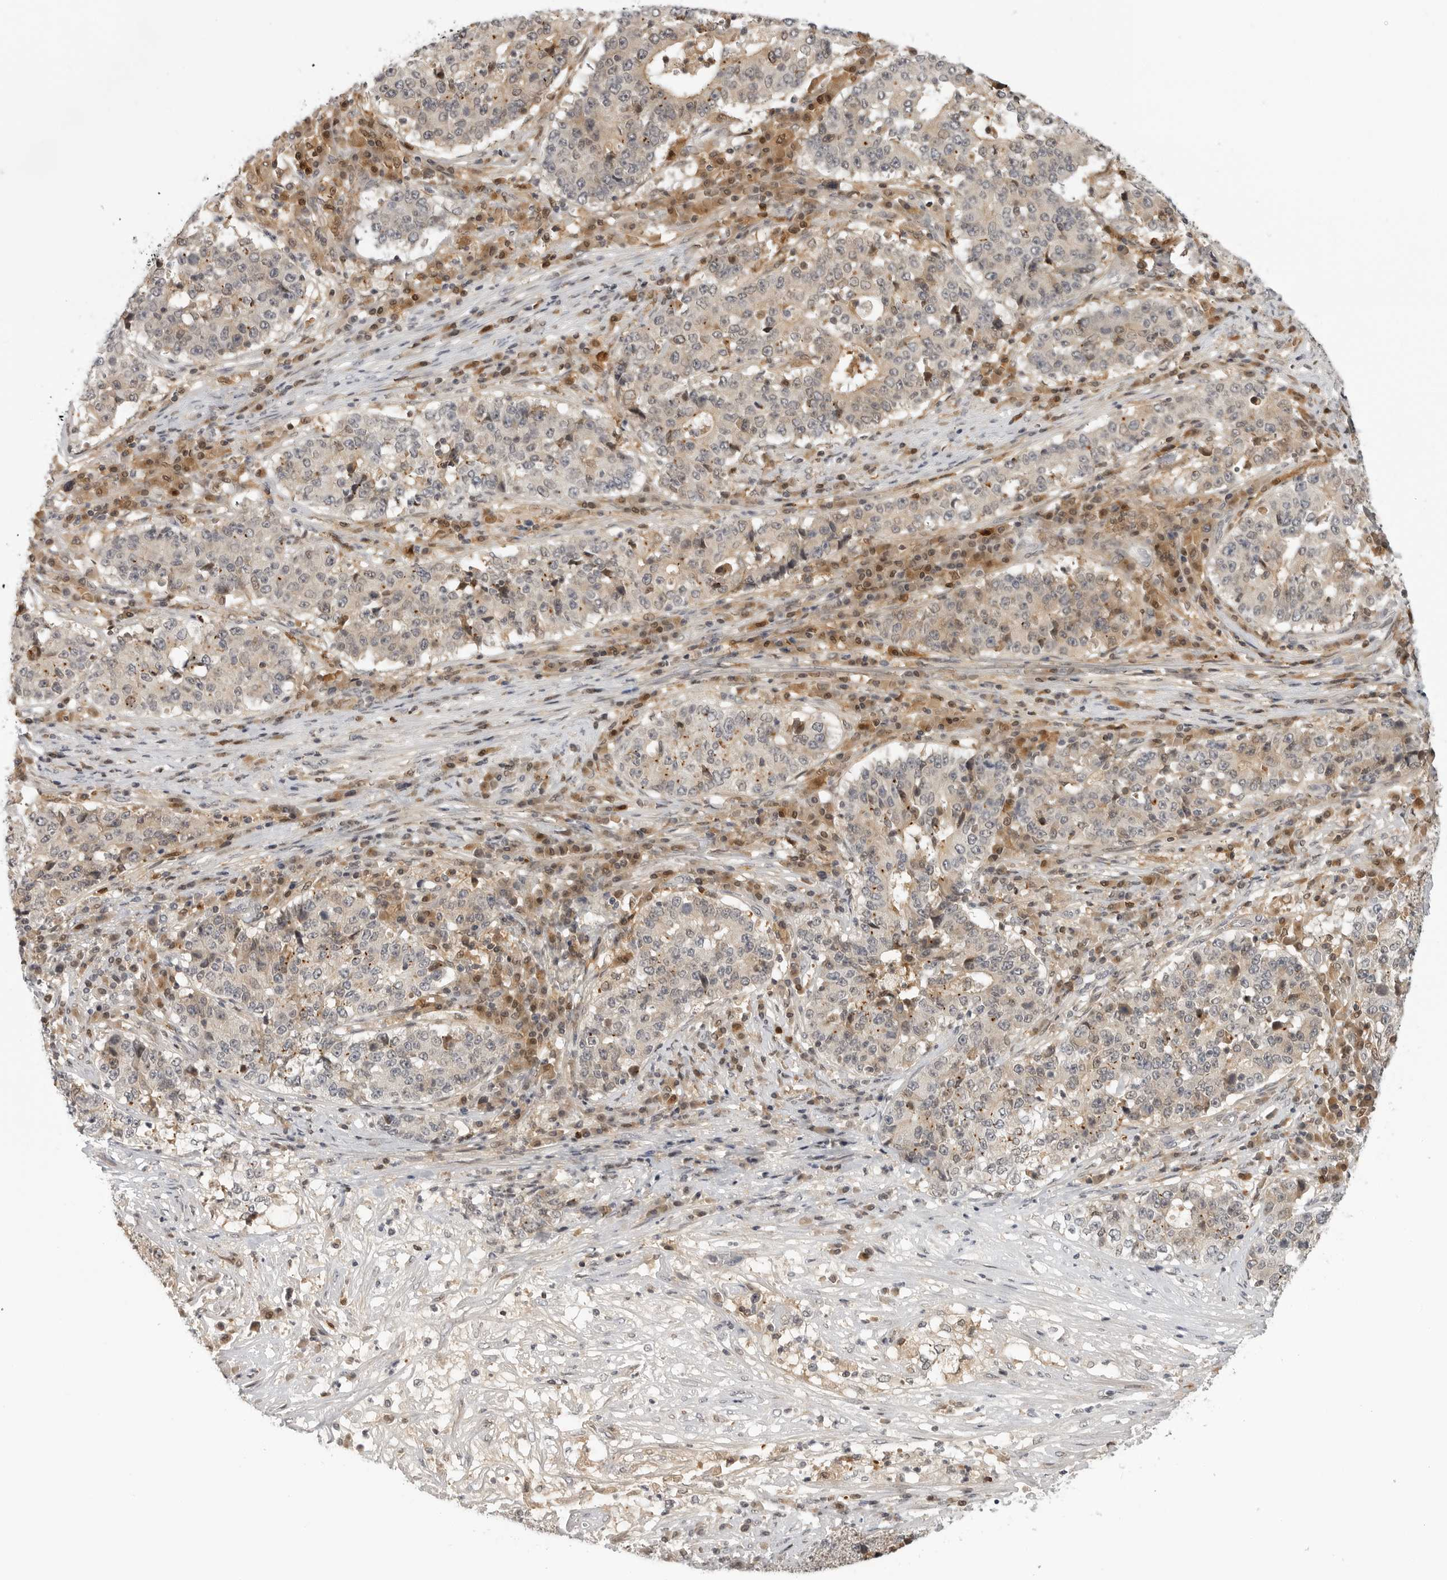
{"staining": {"intensity": "negative", "quantity": "none", "location": "none"}, "tissue": "stomach cancer", "cell_type": "Tumor cells", "image_type": "cancer", "snomed": [{"axis": "morphology", "description": "Adenocarcinoma, NOS"}, {"axis": "topography", "description": "Stomach"}], "caption": "This is a image of IHC staining of stomach cancer (adenocarcinoma), which shows no staining in tumor cells. (DAB (3,3'-diaminobenzidine) IHC with hematoxylin counter stain).", "gene": "CTIF", "patient": {"sex": "male", "age": 59}}